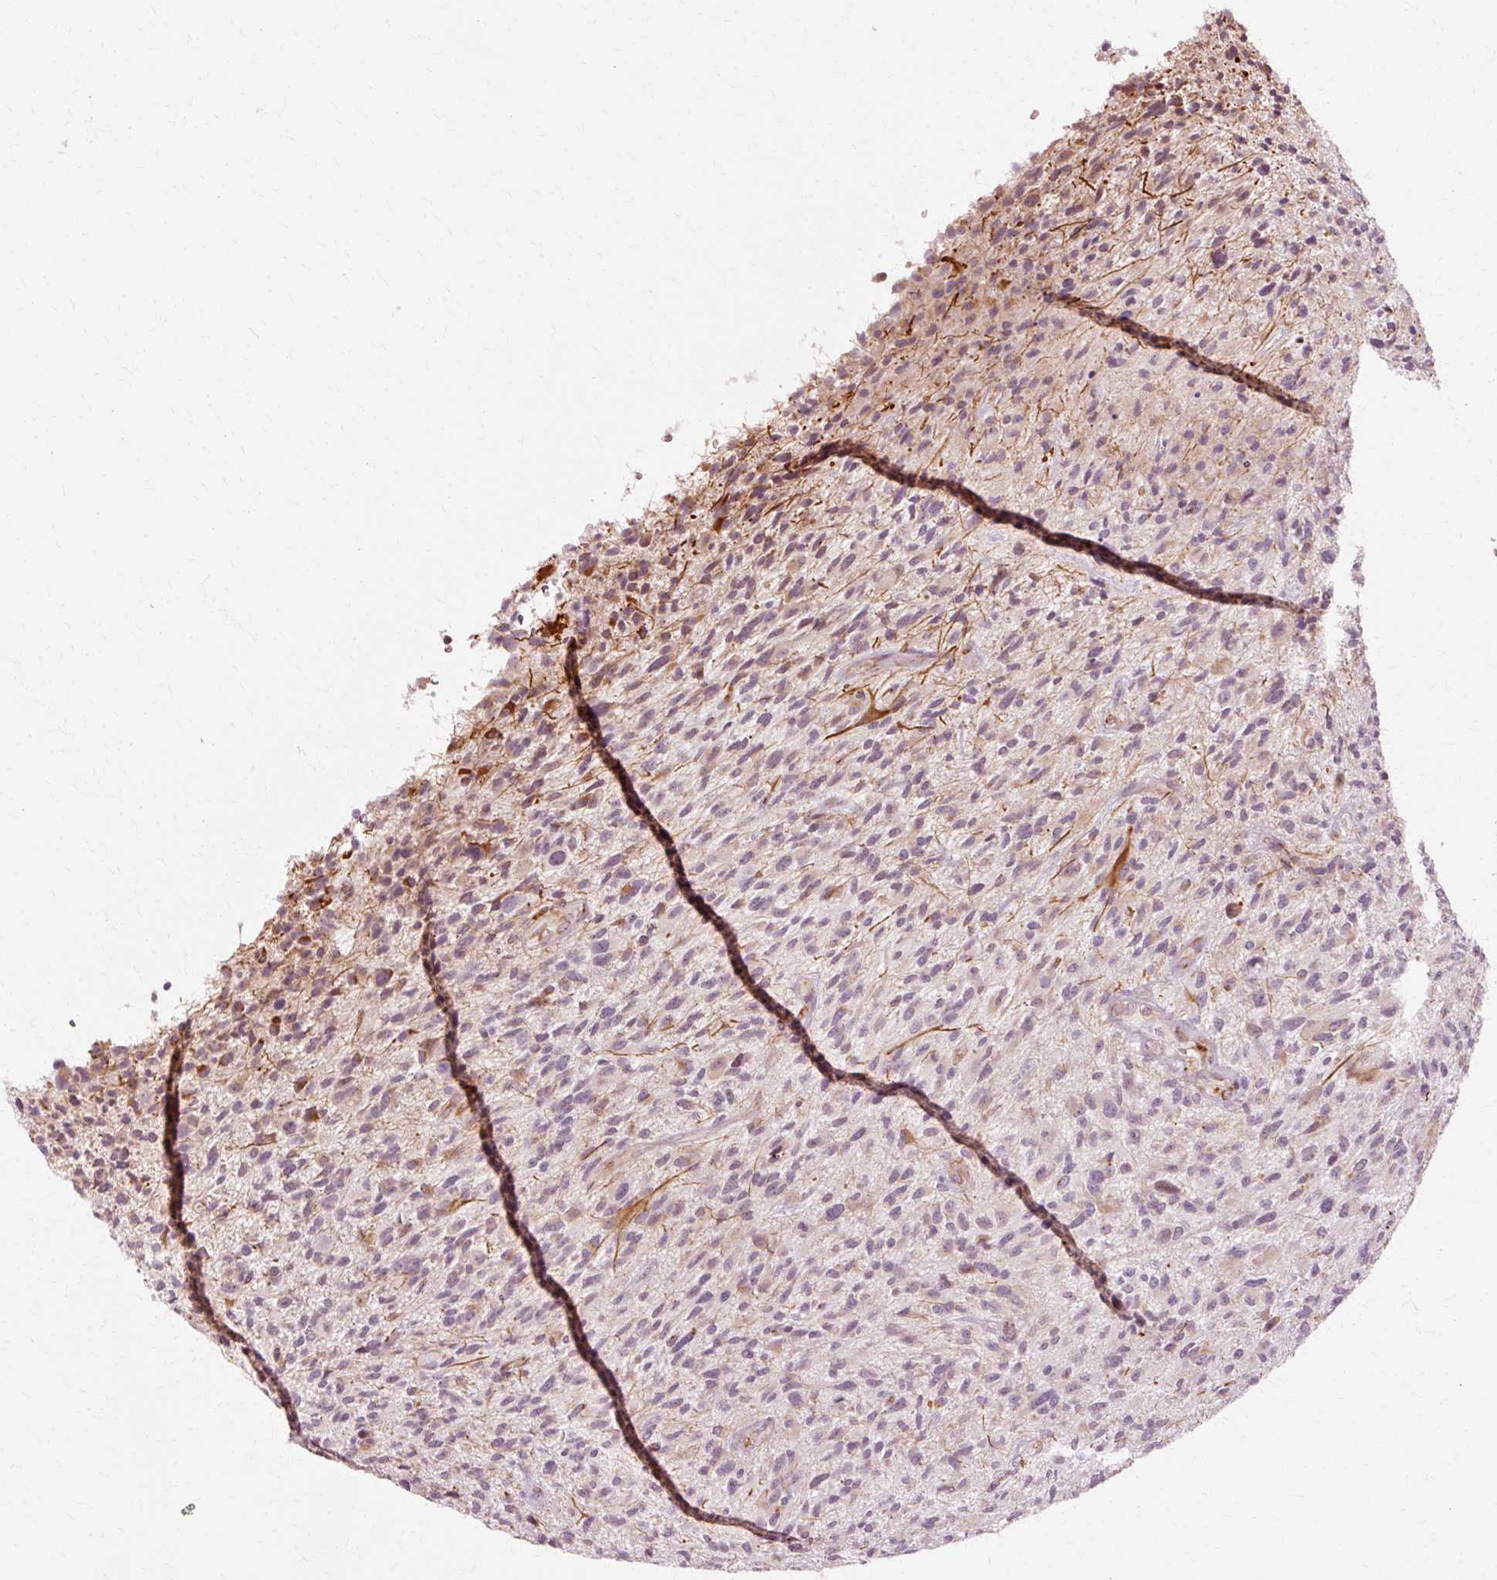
{"staining": {"intensity": "moderate", "quantity": "<25%", "location": "cytoplasmic/membranous"}, "tissue": "glioma", "cell_type": "Tumor cells", "image_type": "cancer", "snomed": [{"axis": "morphology", "description": "Glioma, malignant, High grade"}, {"axis": "topography", "description": "Brain"}], "caption": "Protein expression analysis of malignant glioma (high-grade) shows moderate cytoplasmic/membranous positivity in about <25% of tumor cells.", "gene": "RGPD5", "patient": {"sex": "male", "age": 47}}